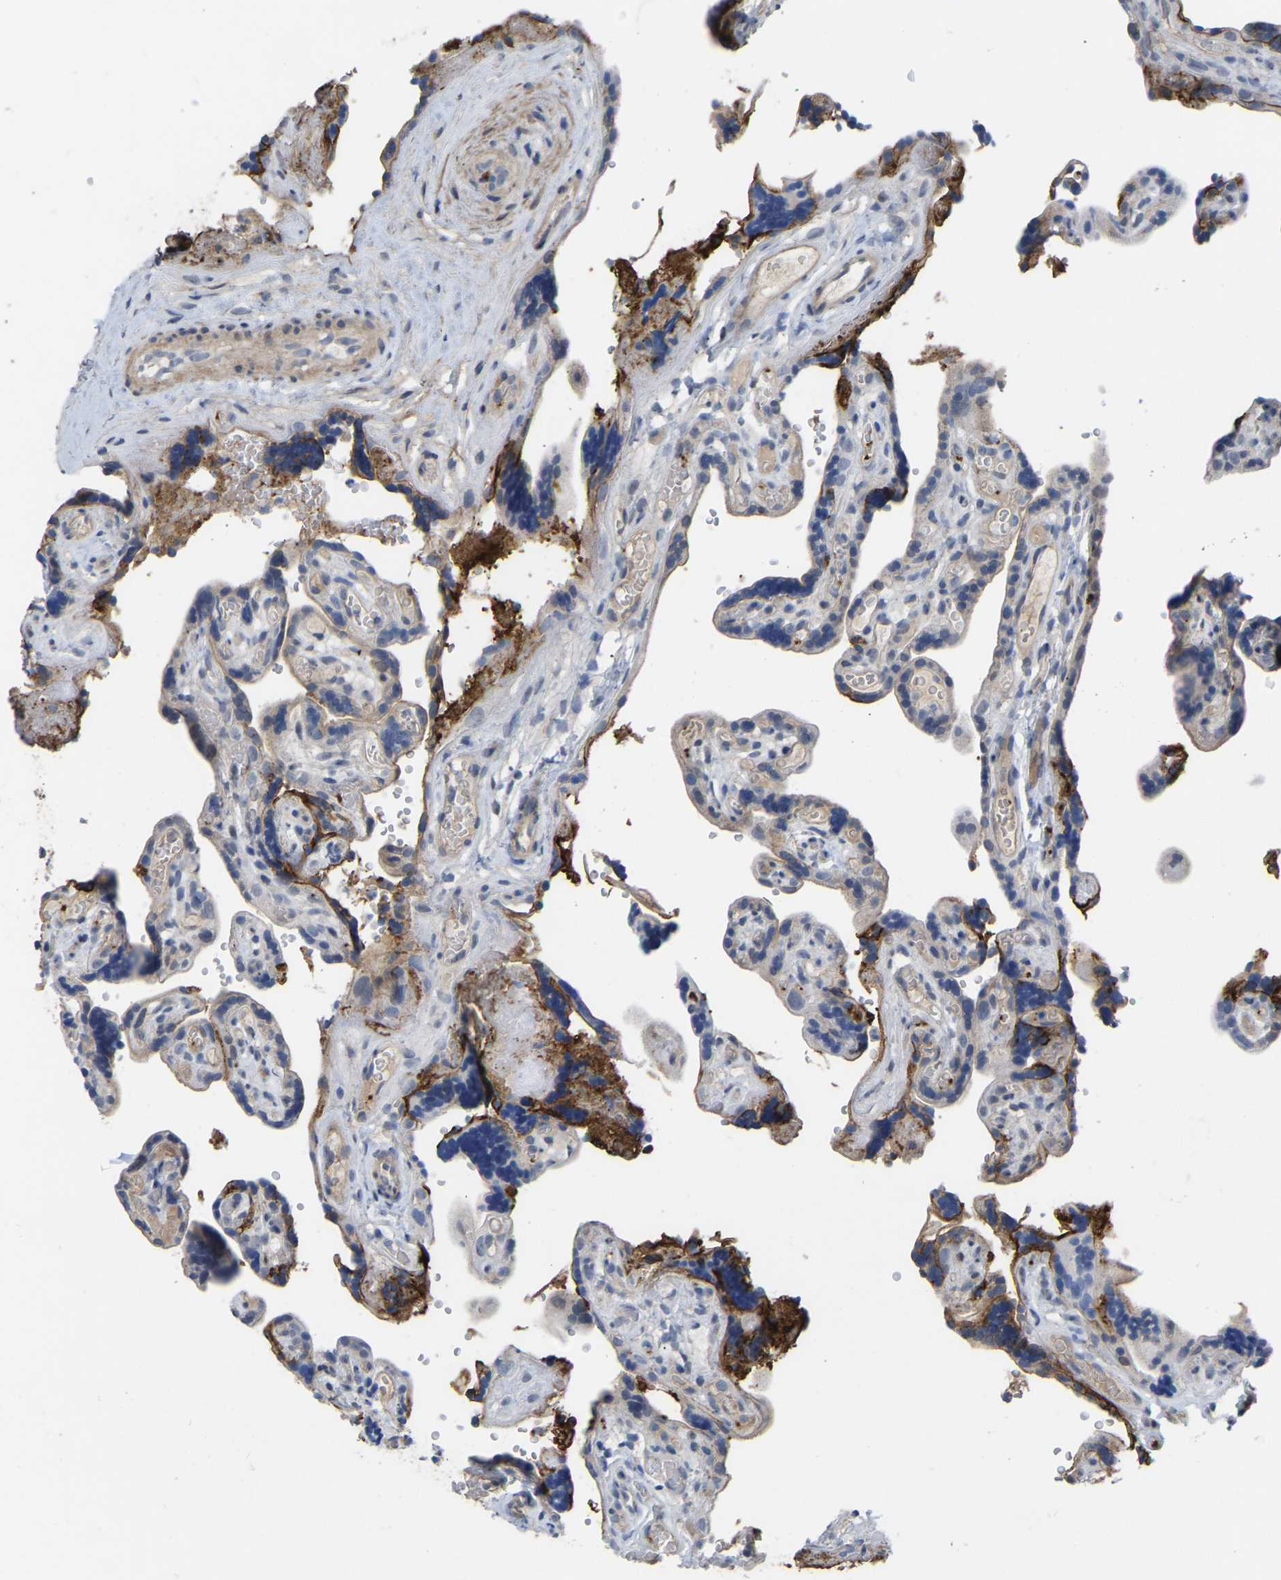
{"staining": {"intensity": "moderate", "quantity": "<25%", "location": "cytoplasmic/membranous"}, "tissue": "placenta", "cell_type": "Decidual cells", "image_type": "normal", "snomed": [{"axis": "morphology", "description": "Normal tissue, NOS"}, {"axis": "topography", "description": "Placenta"}], "caption": "This is an image of IHC staining of normal placenta, which shows moderate staining in the cytoplasmic/membranous of decidual cells.", "gene": "ZNF449", "patient": {"sex": "female", "age": 30}}